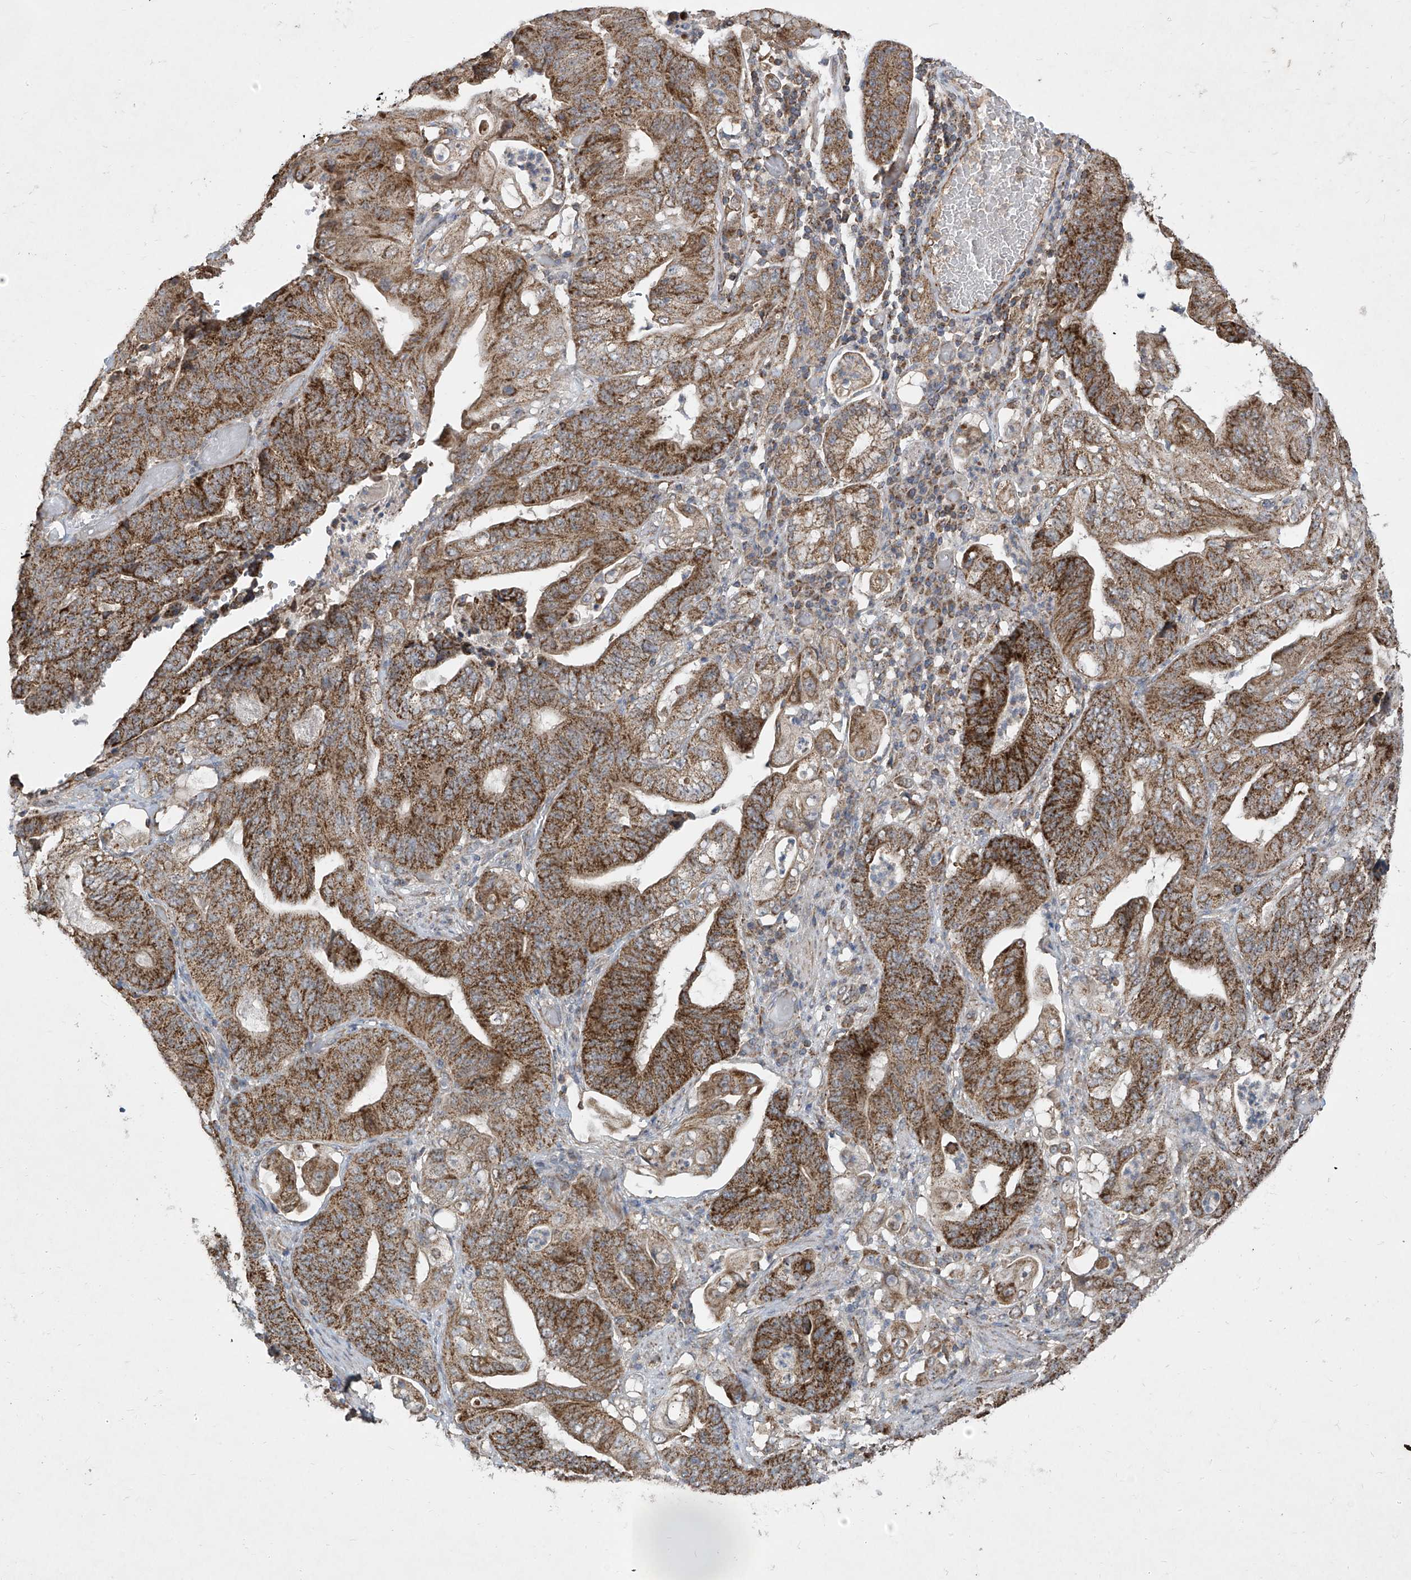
{"staining": {"intensity": "strong", "quantity": ">75%", "location": "cytoplasmic/membranous"}, "tissue": "stomach cancer", "cell_type": "Tumor cells", "image_type": "cancer", "snomed": [{"axis": "morphology", "description": "Adenocarcinoma, NOS"}, {"axis": "topography", "description": "Stomach"}], "caption": "Immunohistochemical staining of human stomach adenocarcinoma exhibits high levels of strong cytoplasmic/membranous protein expression in about >75% of tumor cells.", "gene": "UQCC1", "patient": {"sex": "female", "age": 73}}